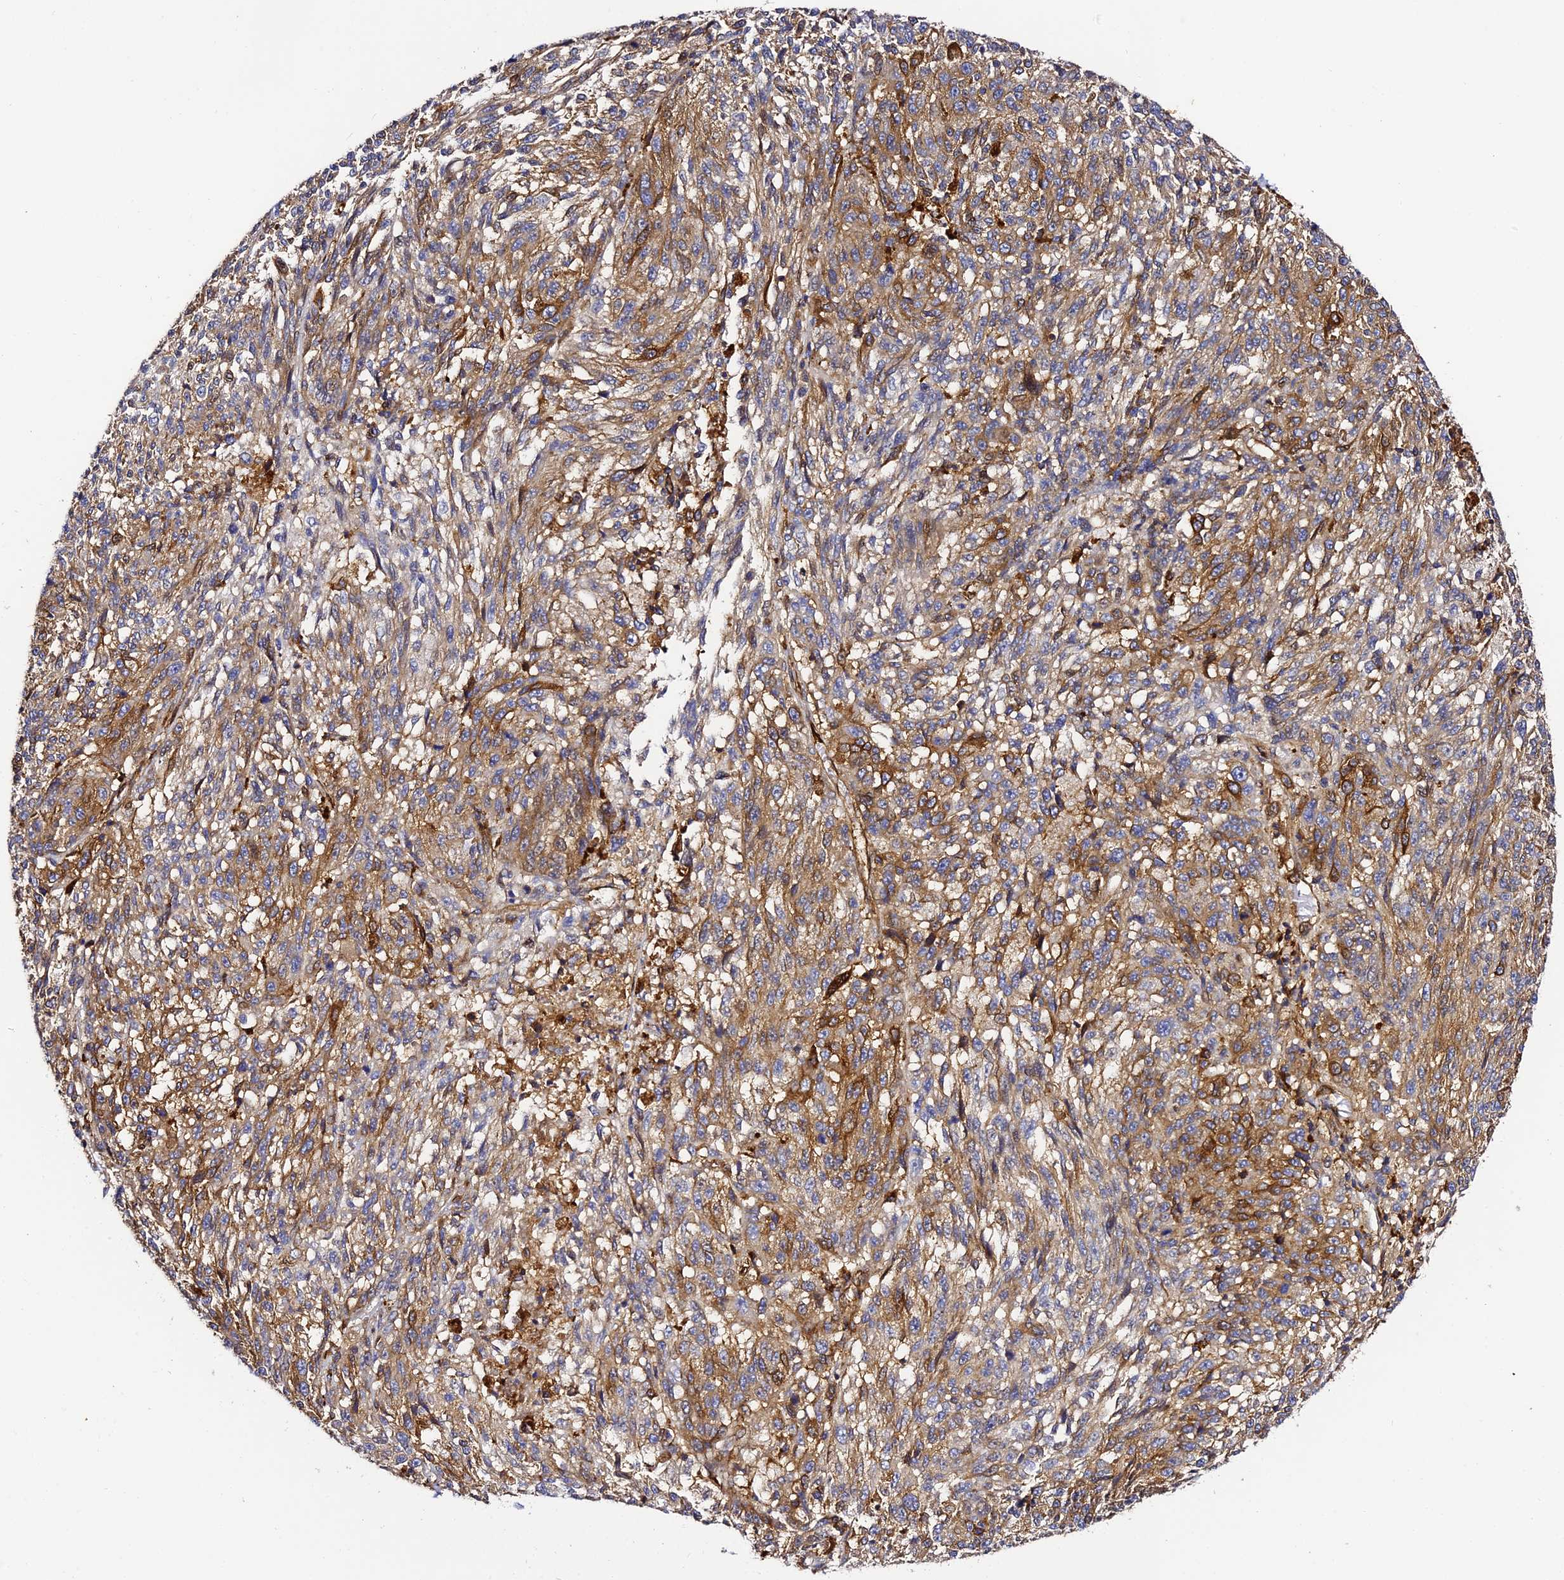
{"staining": {"intensity": "strong", "quantity": "25%-75%", "location": "cytoplasmic/membranous"}, "tissue": "melanoma", "cell_type": "Tumor cells", "image_type": "cancer", "snomed": [{"axis": "morphology", "description": "Malignant melanoma, NOS"}, {"axis": "topography", "description": "Skin"}], "caption": "Strong cytoplasmic/membranous protein expression is present in approximately 25%-75% of tumor cells in malignant melanoma. The staining was performed using DAB to visualize the protein expression in brown, while the nuclei were stained in blue with hematoxylin (Magnification: 20x).", "gene": "TRPV2", "patient": {"sex": "male", "age": 53}}